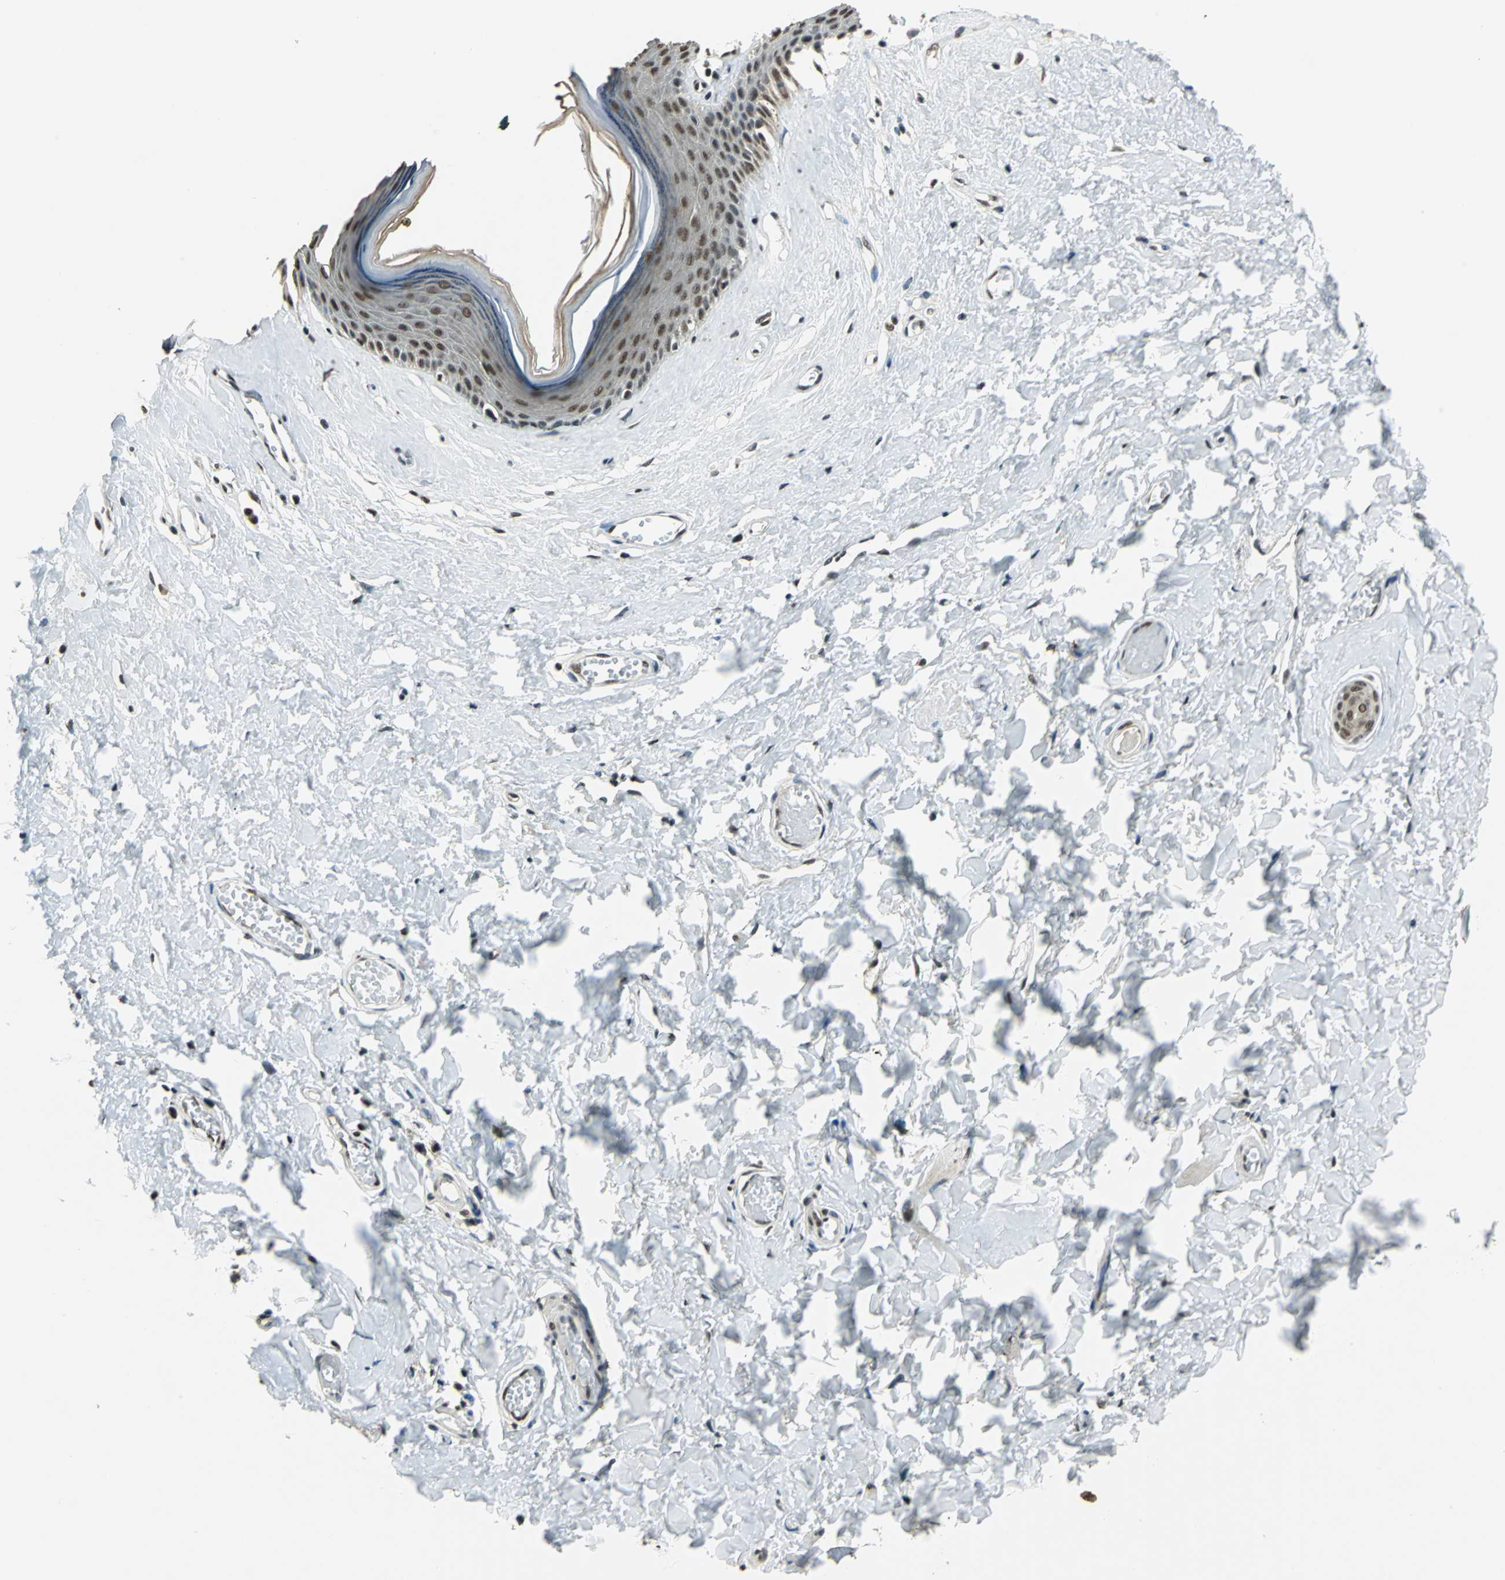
{"staining": {"intensity": "strong", "quantity": ">75%", "location": "nuclear"}, "tissue": "skin", "cell_type": "Epidermal cells", "image_type": "normal", "snomed": [{"axis": "morphology", "description": "Normal tissue, NOS"}, {"axis": "morphology", "description": "Inflammation, NOS"}, {"axis": "topography", "description": "Vulva"}], "caption": "Immunohistochemical staining of unremarkable skin shows high levels of strong nuclear positivity in about >75% of epidermal cells.", "gene": "RBM14", "patient": {"sex": "female", "age": 84}}